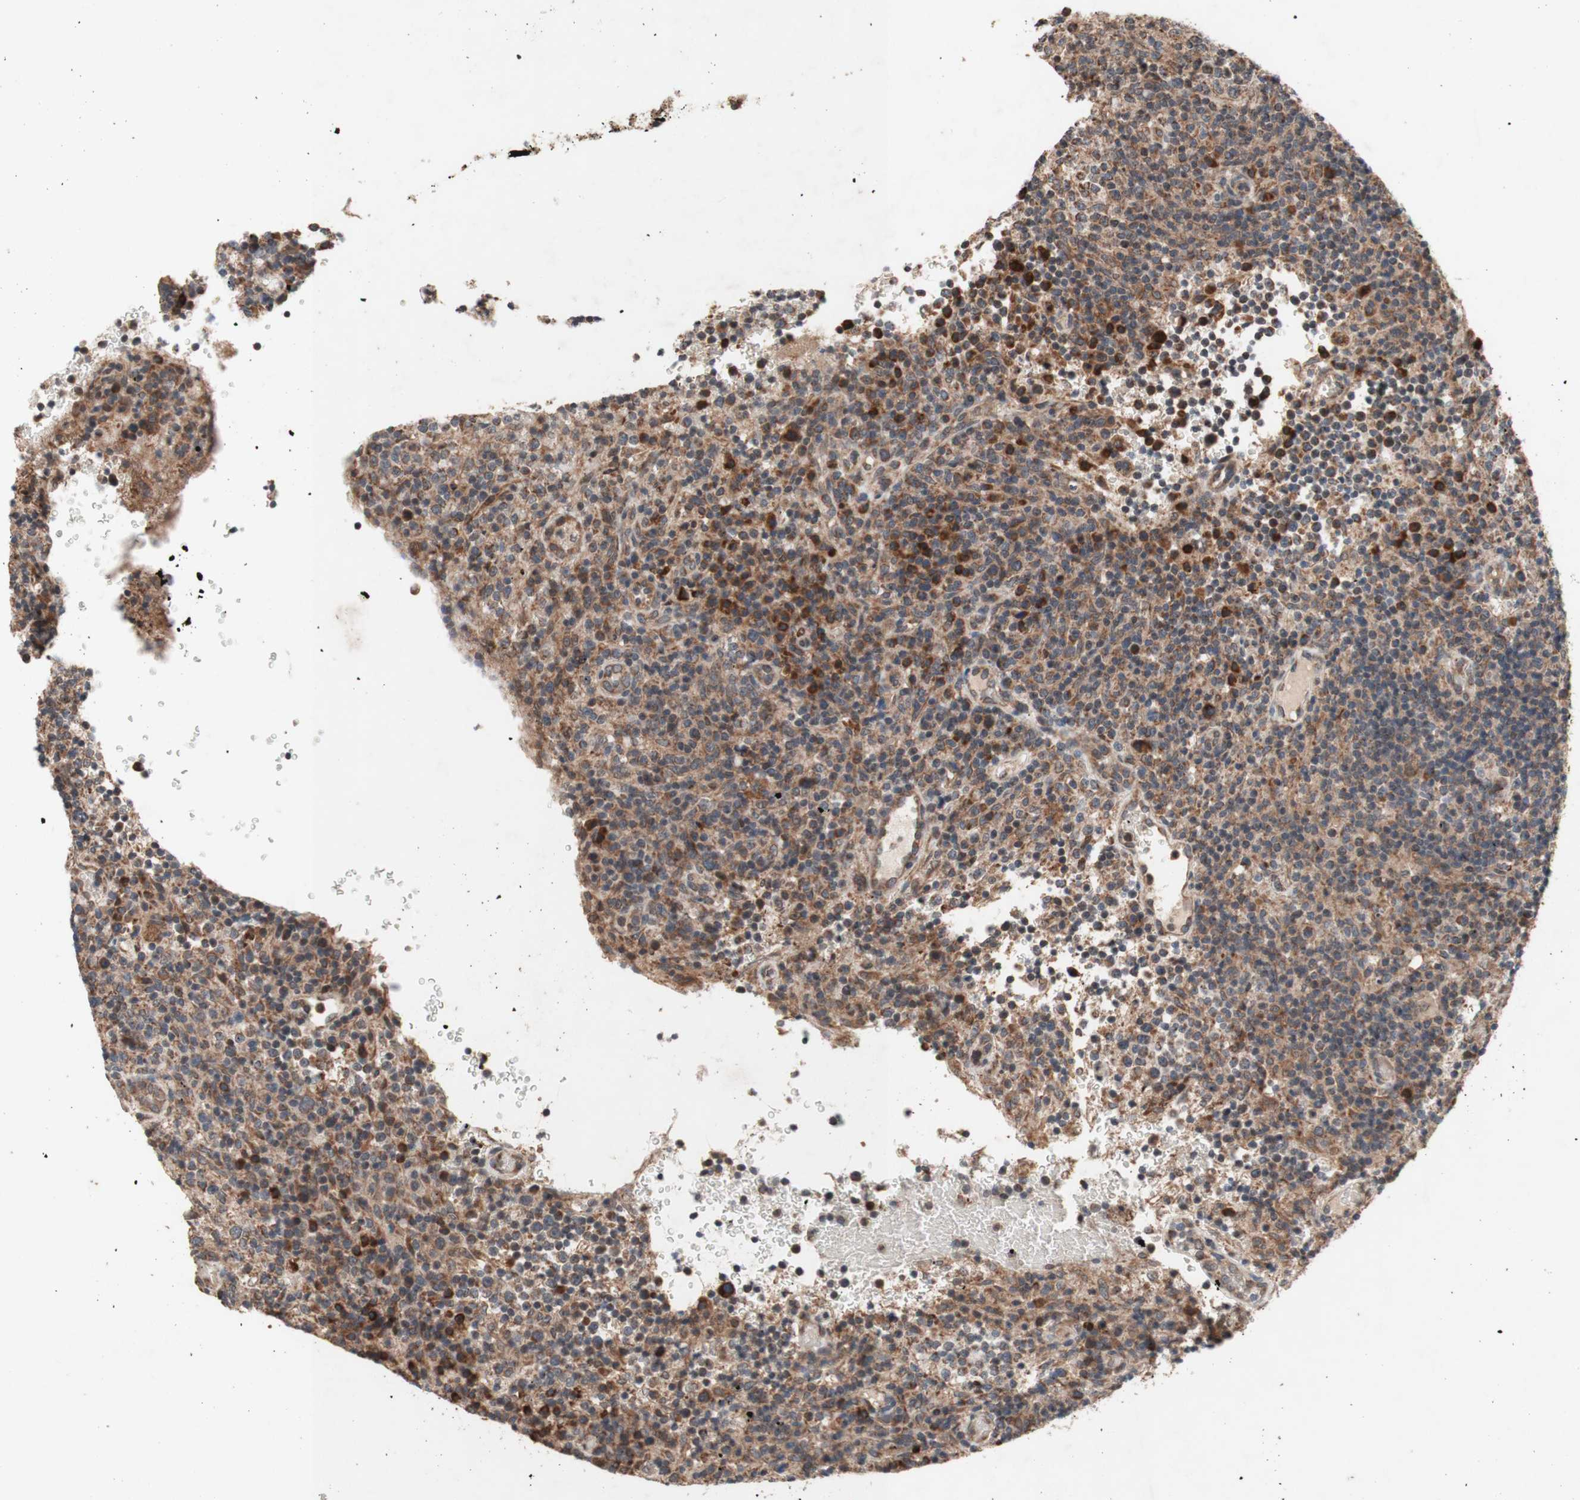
{"staining": {"intensity": "moderate", "quantity": ">75%", "location": "cytoplasmic/membranous"}, "tissue": "lymphoma", "cell_type": "Tumor cells", "image_type": "cancer", "snomed": [{"axis": "morphology", "description": "Malignant lymphoma, non-Hodgkin's type, High grade"}, {"axis": "topography", "description": "Lymph node"}], "caption": "The photomicrograph shows immunohistochemical staining of lymphoma. There is moderate cytoplasmic/membranous staining is appreciated in approximately >75% of tumor cells.", "gene": "DDOST", "patient": {"sex": "female", "age": 76}}